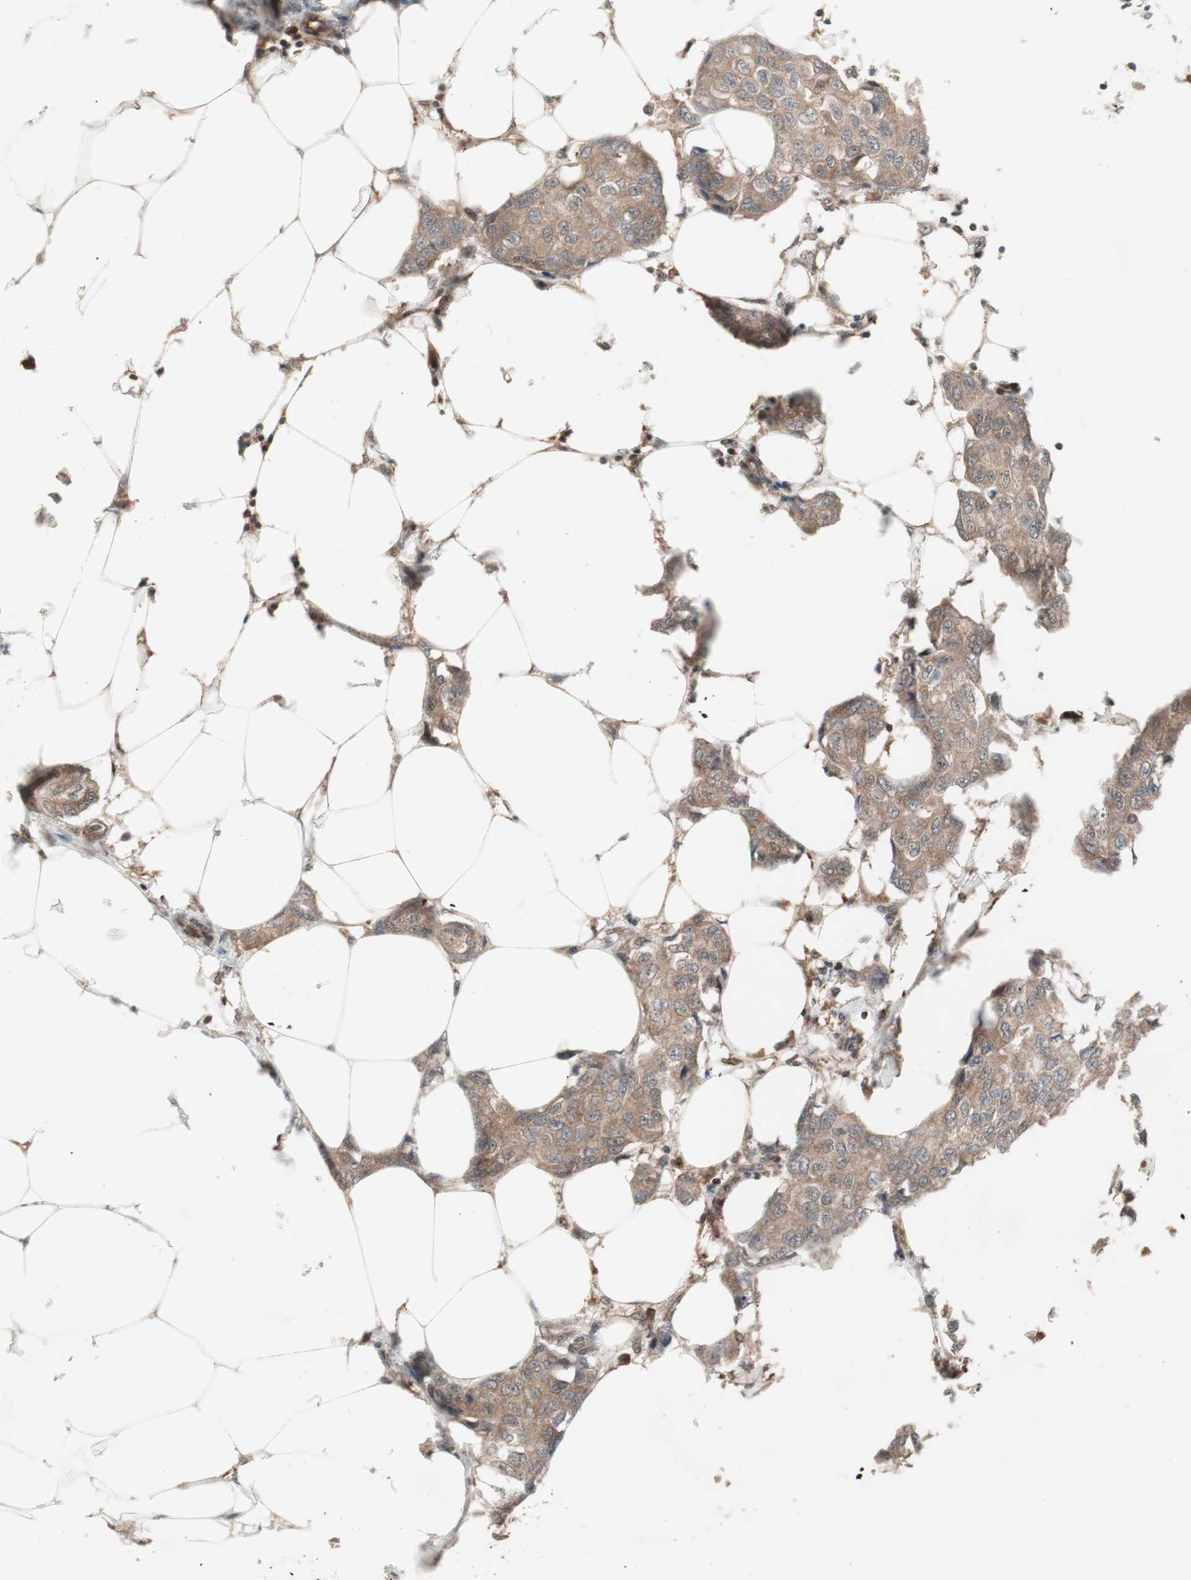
{"staining": {"intensity": "moderate", "quantity": ">75%", "location": "cytoplasmic/membranous"}, "tissue": "breast cancer", "cell_type": "Tumor cells", "image_type": "cancer", "snomed": [{"axis": "morphology", "description": "Duct carcinoma"}, {"axis": "topography", "description": "Breast"}], "caption": "Moderate cytoplasmic/membranous protein staining is identified in about >75% of tumor cells in breast cancer.", "gene": "PRKG2", "patient": {"sex": "female", "age": 80}}